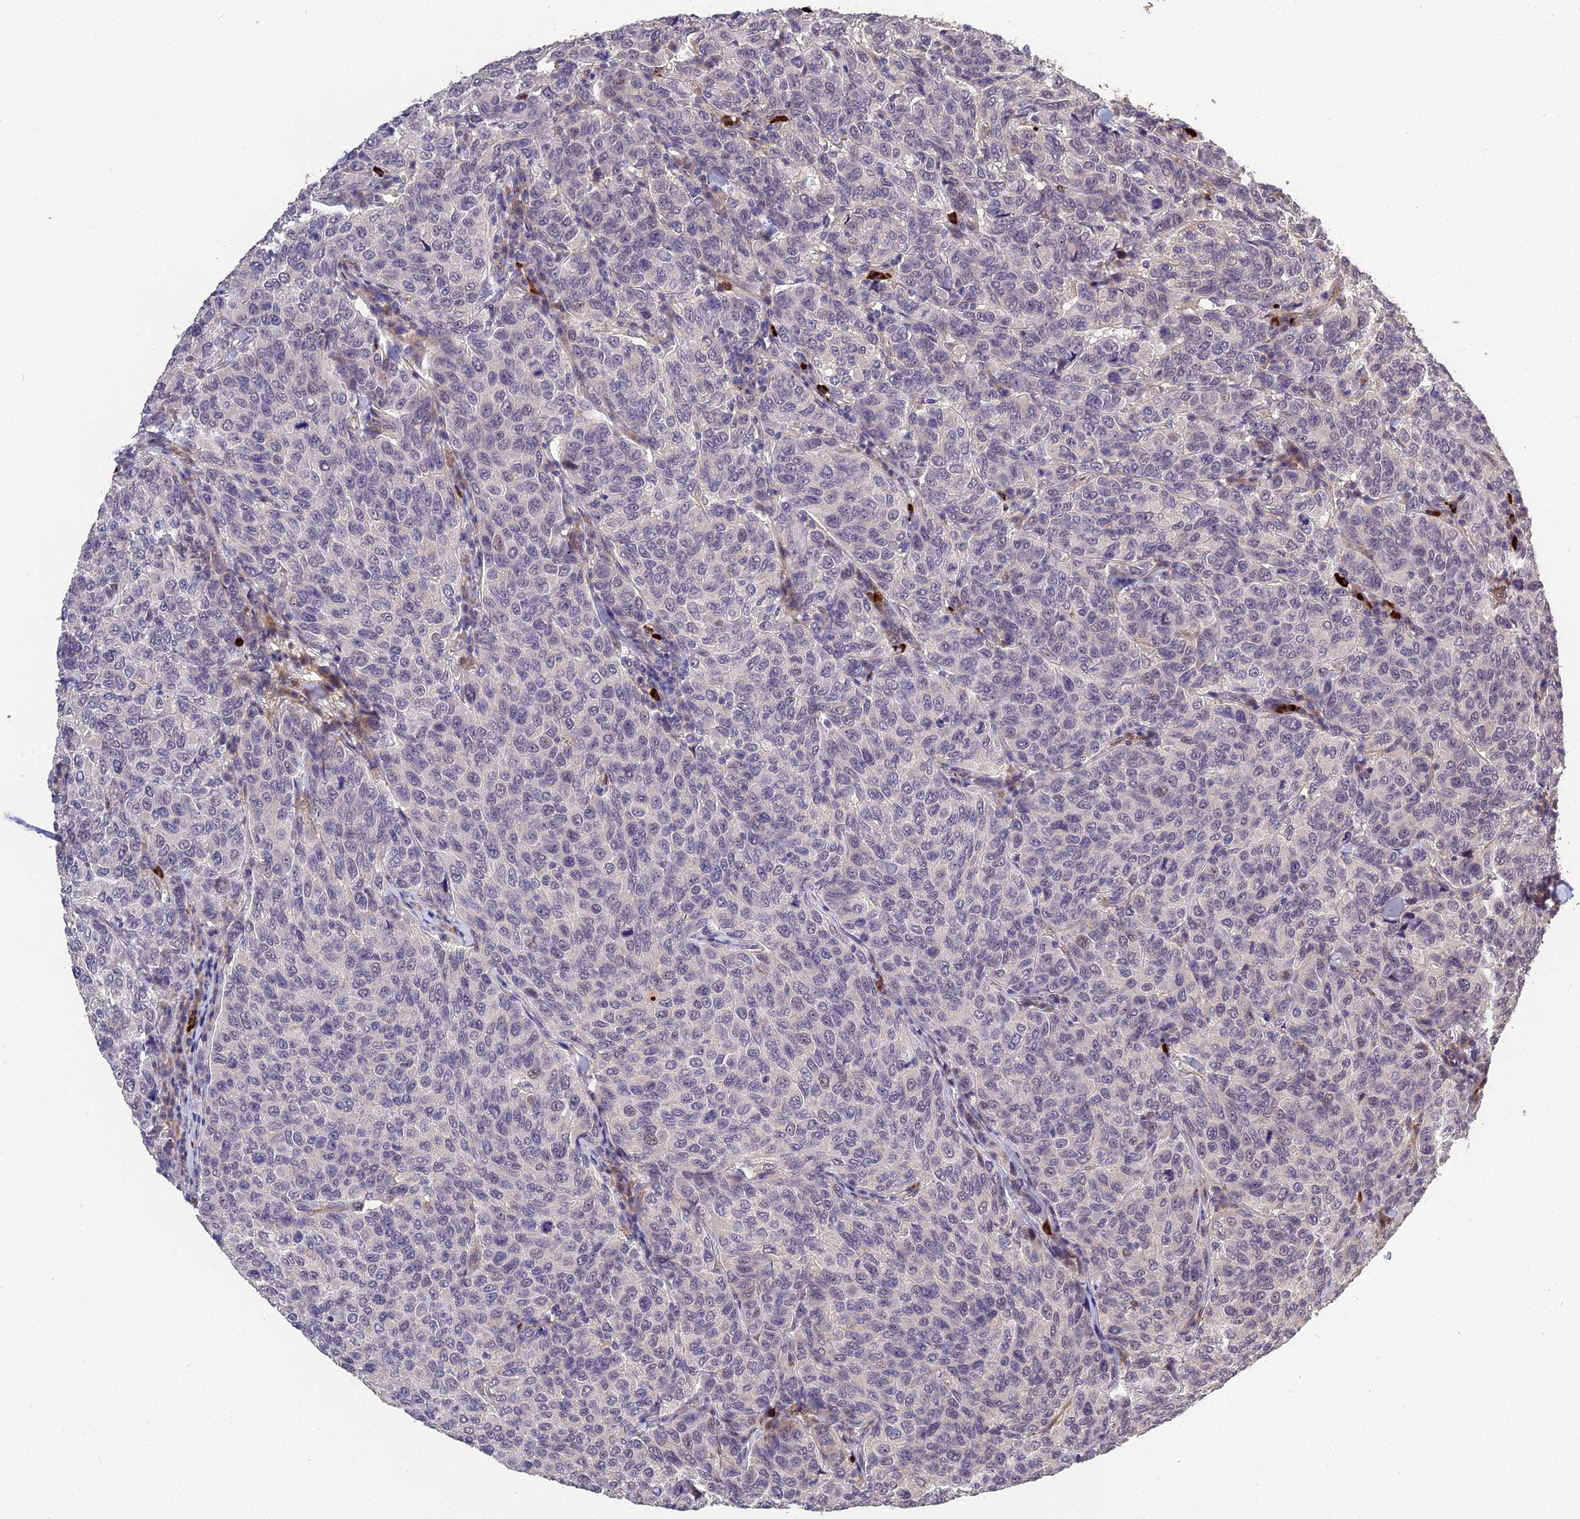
{"staining": {"intensity": "negative", "quantity": "none", "location": "none"}, "tissue": "breast cancer", "cell_type": "Tumor cells", "image_type": "cancer", "snomed": [{"axis": "morphology", "description": "Duct carcinoma"}, {"axis": "topography", "description": "Breast"}], "caption": "Tumor cells are negative for protein expression in human invasive ductal carcinoma (breast).", "gene": "MFSD2A", "patient": {"sex": "female", "age": 55}}